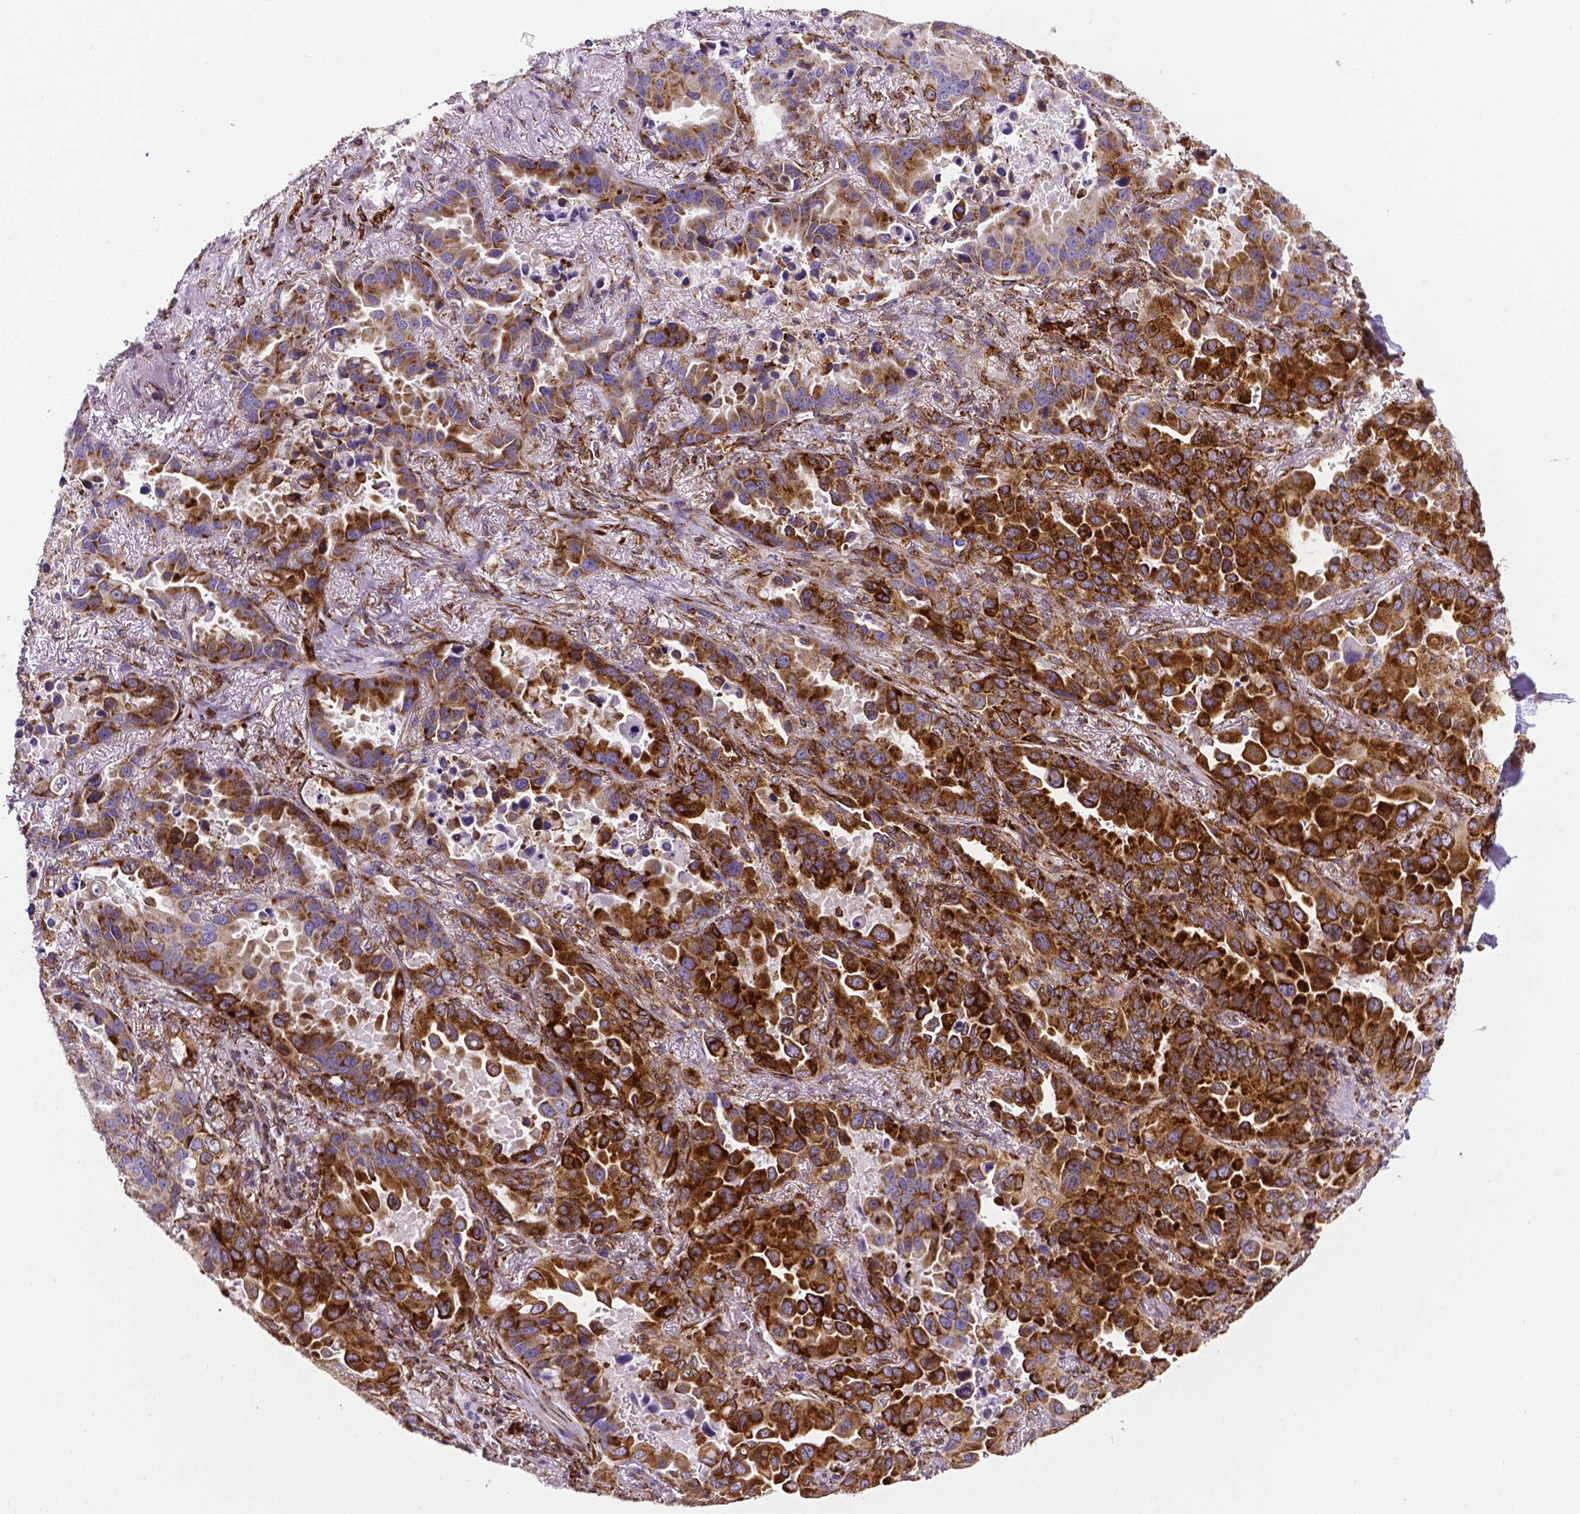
{"staining": {"intensity": "strong", "quantity": "25%-75%", "location": "cytoplasmic/membranous"}, "tissue": "lung cancer", "cell_type": "Tumor cells", "image_type": "cancer", "snomed": [{"axis": "morphology", "description": "Adenocarcinoma, NOS"}, {"axis": "topography", "description": "Lung"}], "caption": "Adenocarcinoma (lung) tissue shows strong cytoplasmic/membranous staining in about 25%-75% of tumor cells The staining was performed using DAB (3,3'-diaminobenzidine) to visualize the protein expression in brown, while the nuclei were stained in blue with hematoxylin (Magnification: 20x).", "gene": "MTDH", "patient": {"sex": "male", "age": 64}}